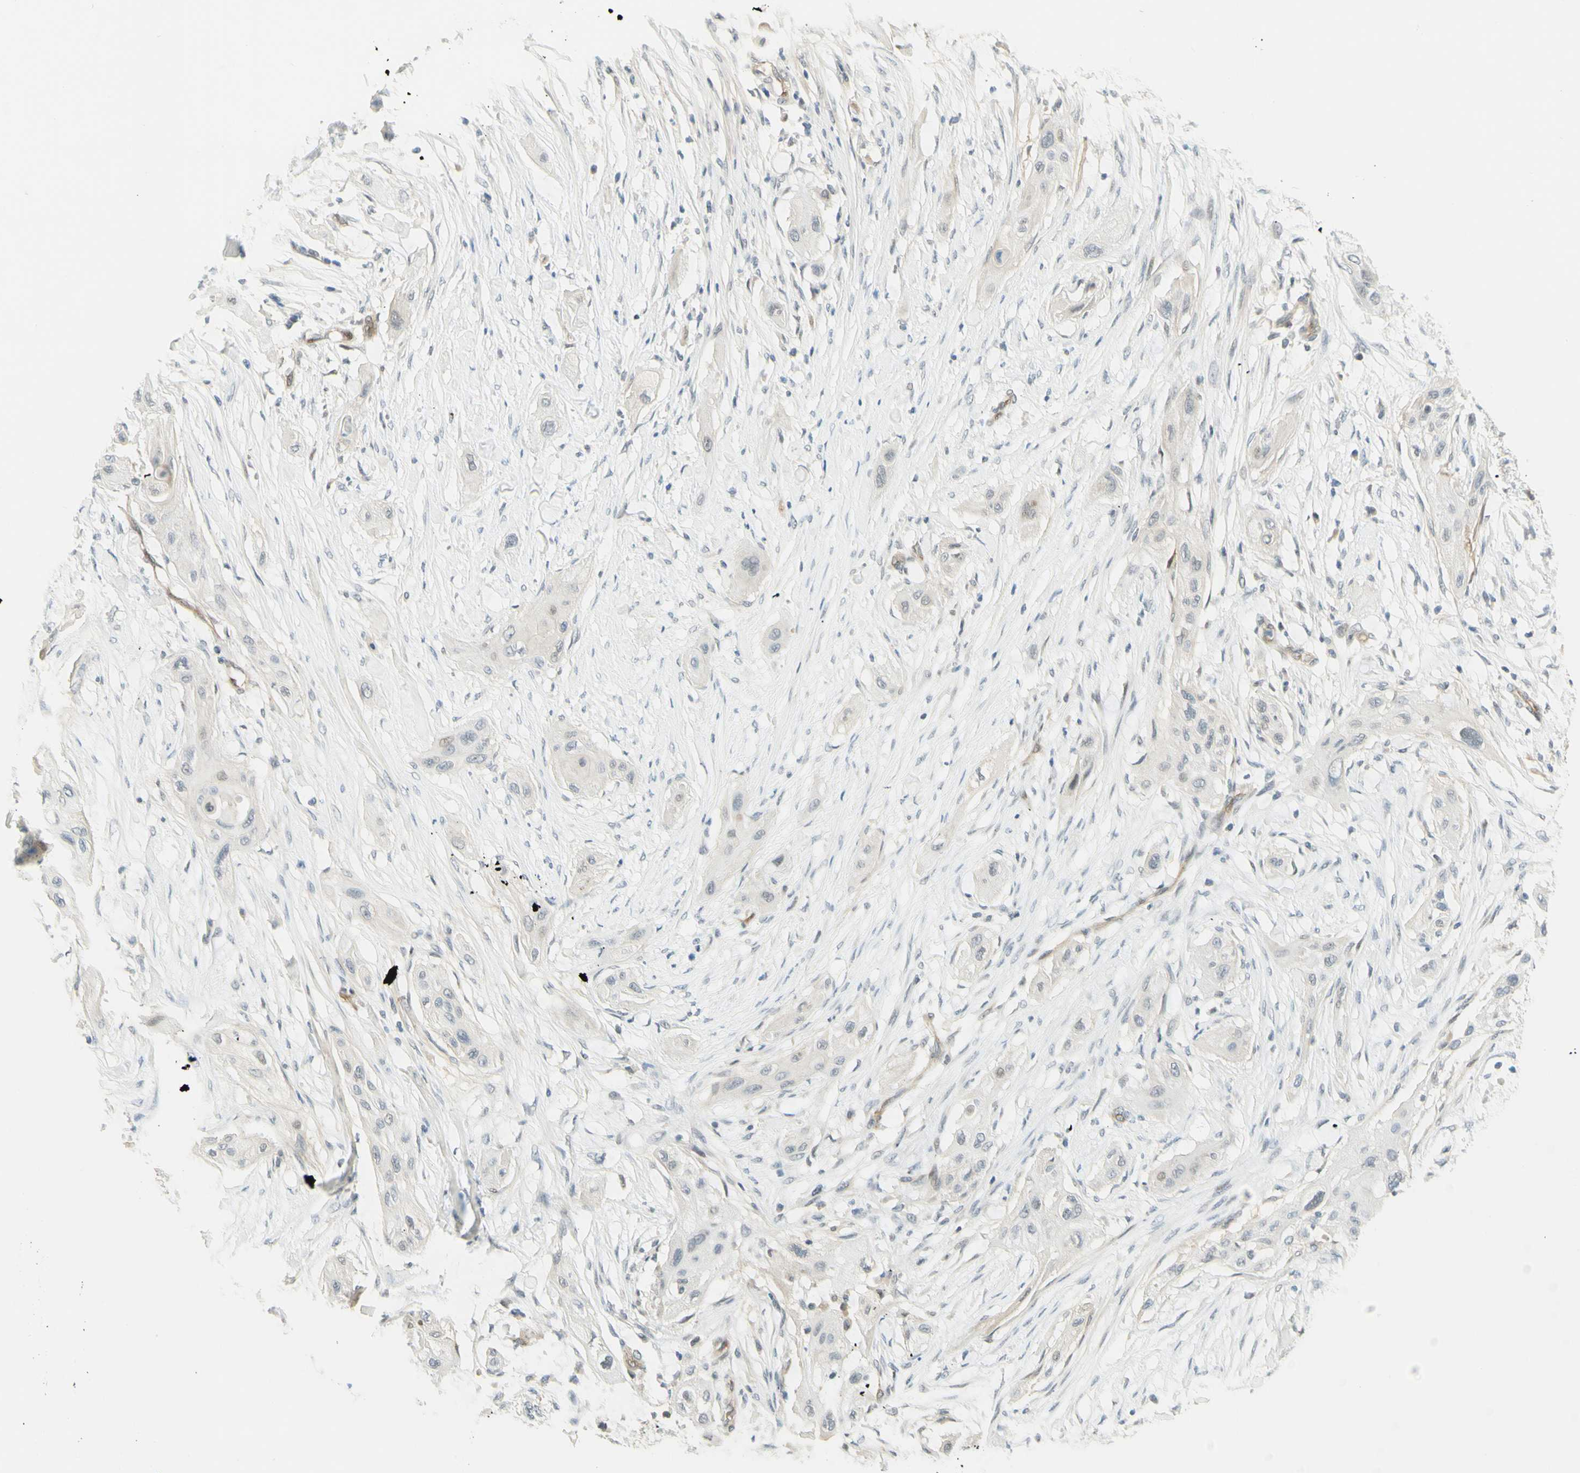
{"staining": {"intensity": "negative", "quantity": "none", "location": "none"}, "tissue": "lung cancer", "cell_type": "Tumor cells", "image_type": "cancer", "snomed": [{"axis": "morphology", "description": "Squamous cell carcinoma, NOS"}, {"axis": "topography", "description": "Lung"}], "caption": "Protein analysis of lung cancer (squamous cell carcinoma) displays no significant staining in tumor cells.", "gene": "ANGPT2", "patient": {"sex": "female", "age": 47}}